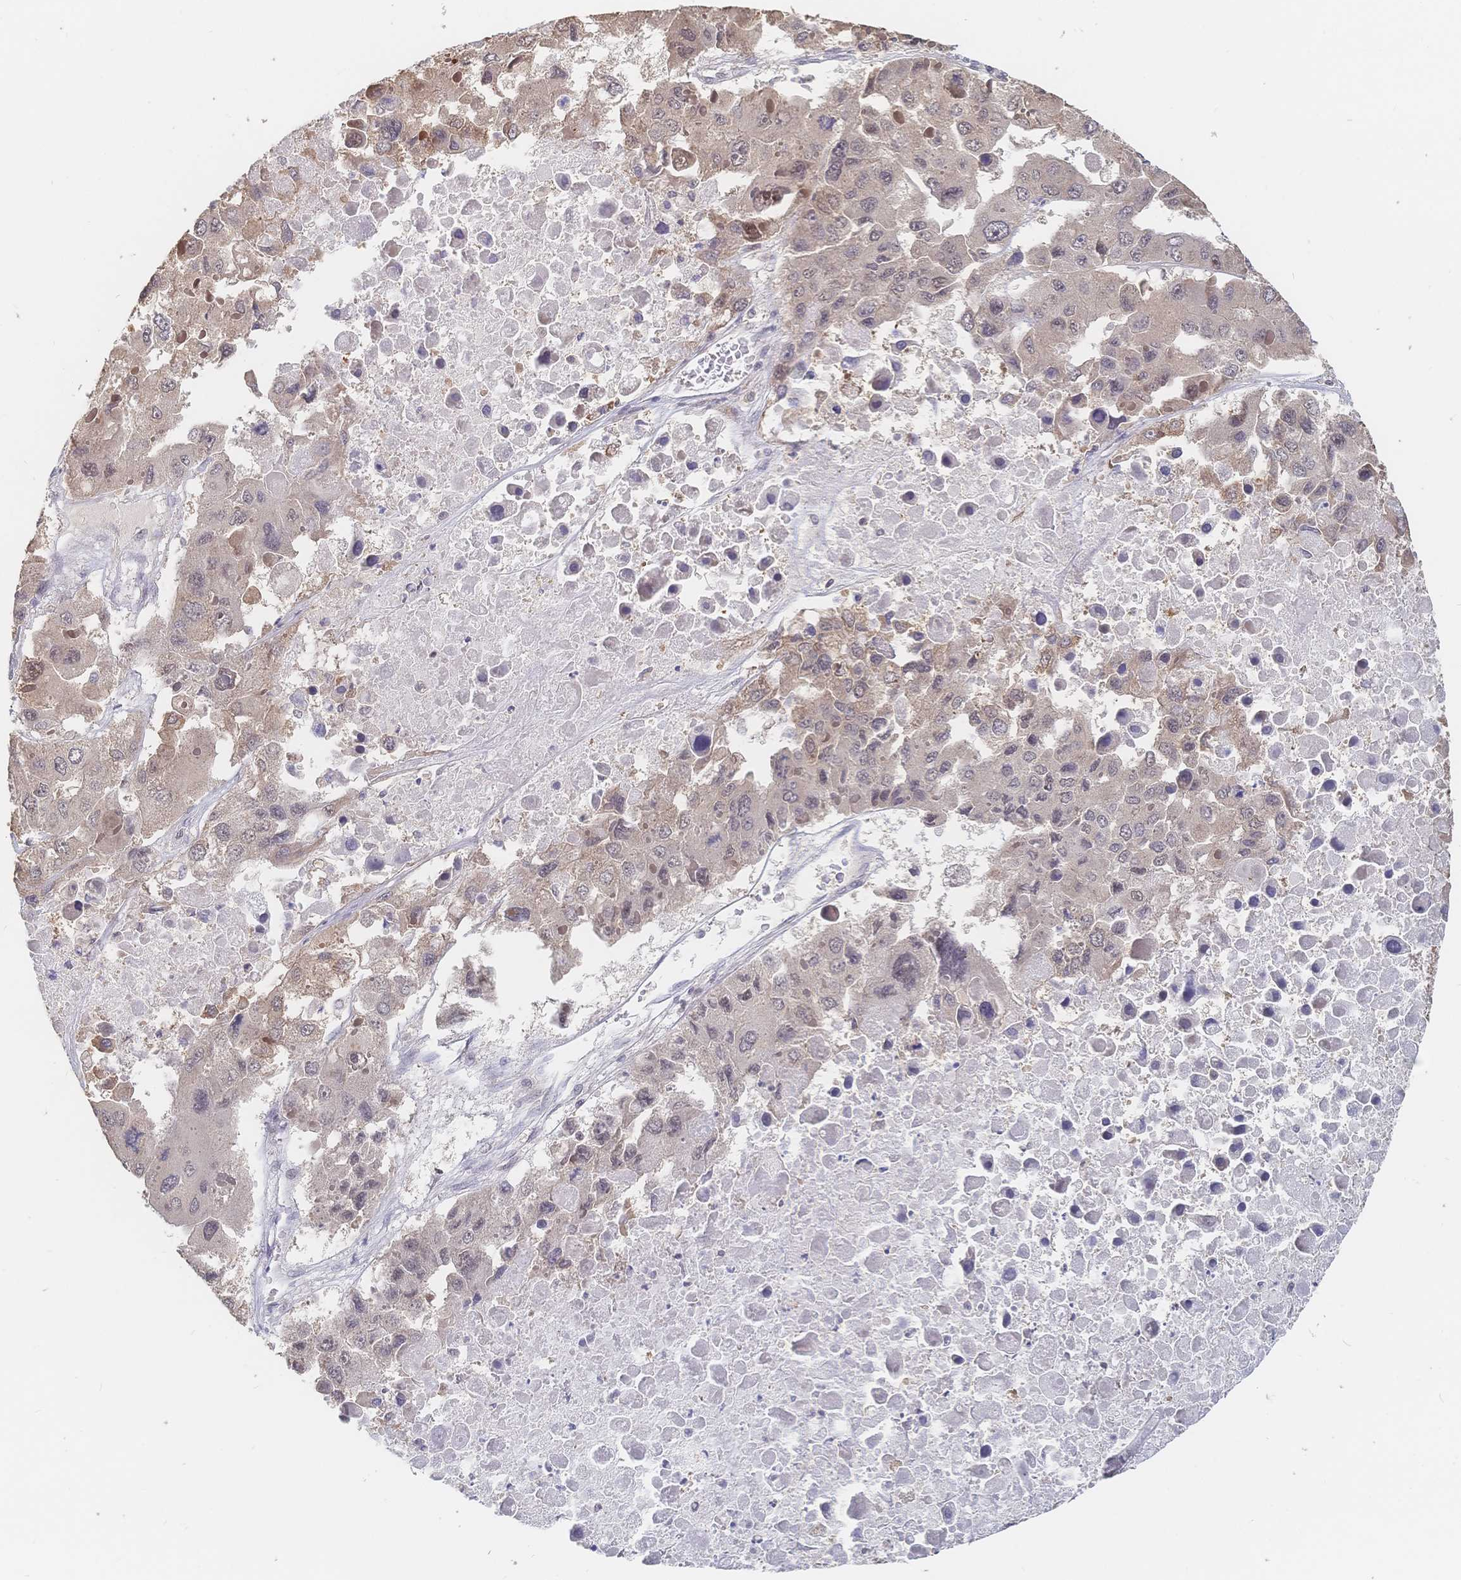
{"staining": {"intensity": "weak", "quantity": "<25%", "location": "nuclear"}, "tissue": "liver cancer", "cell_type": "Tumor cells", "image_type": "cancer", "snomed": [{"axis": "morphology", "description": "Carcinoma, Hepatocellular, NOS"}, {"axis": "topography", "description": "Liver"}], "caption": "Protein analysis of liver hepatocellular carcinoma demonstrates no significant staining in tumor cells. The staining is performed using DAB brown chromogen with nuclei counter-stained in using hematoxylin.", "gene": "LRP5", "patient": {"sex": "female", "age": 41}}